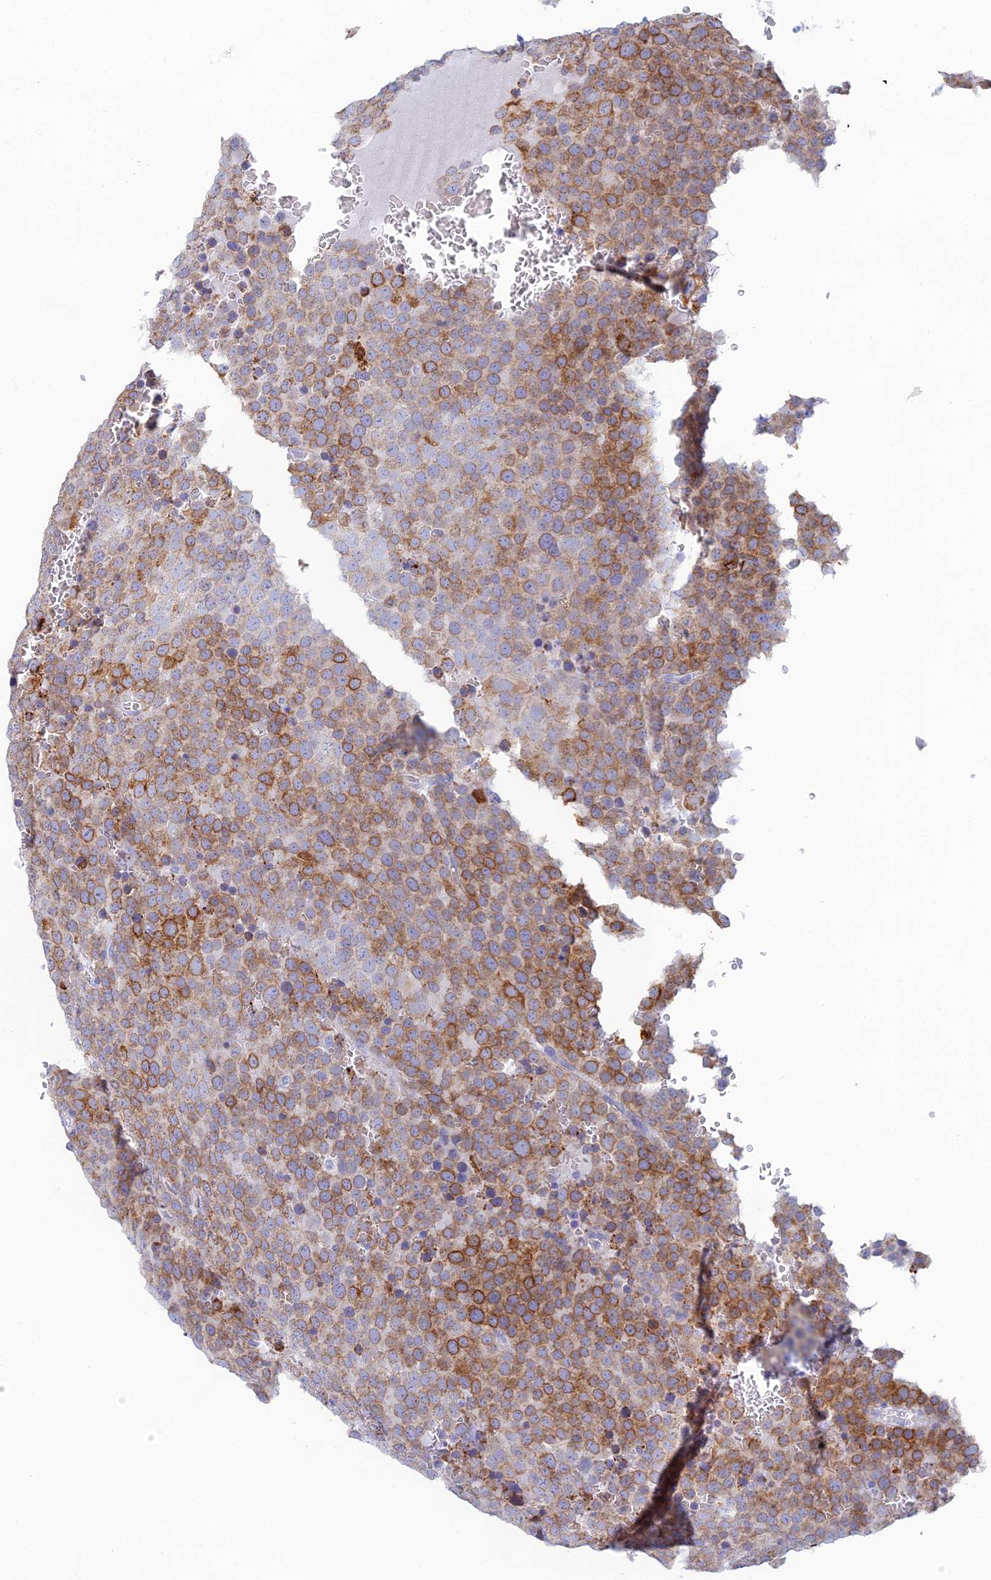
{"staining": {"intensity": "moderate", "quantity": "25%-75%", "location": "cytoplasmic/membranous"}, "tissue": "testis cancer", "cell_type": "Tumor cells", "image_type": "cancer", "snomed": [{"axis": "morphology", "description": "Seminoma, NOS"}, {"axis": "topography", "description": "Testis"}], "caption": "An image of human testis cancer (seminoma) stained for a protein reveals moderate cytoplasmic/membranous brown staining in tumor cells. (brown staining indicates protein expression, while blue staining denotes nuclei).", "gene": "CEP152", "patient": {"sex": "male", "age": 71}}